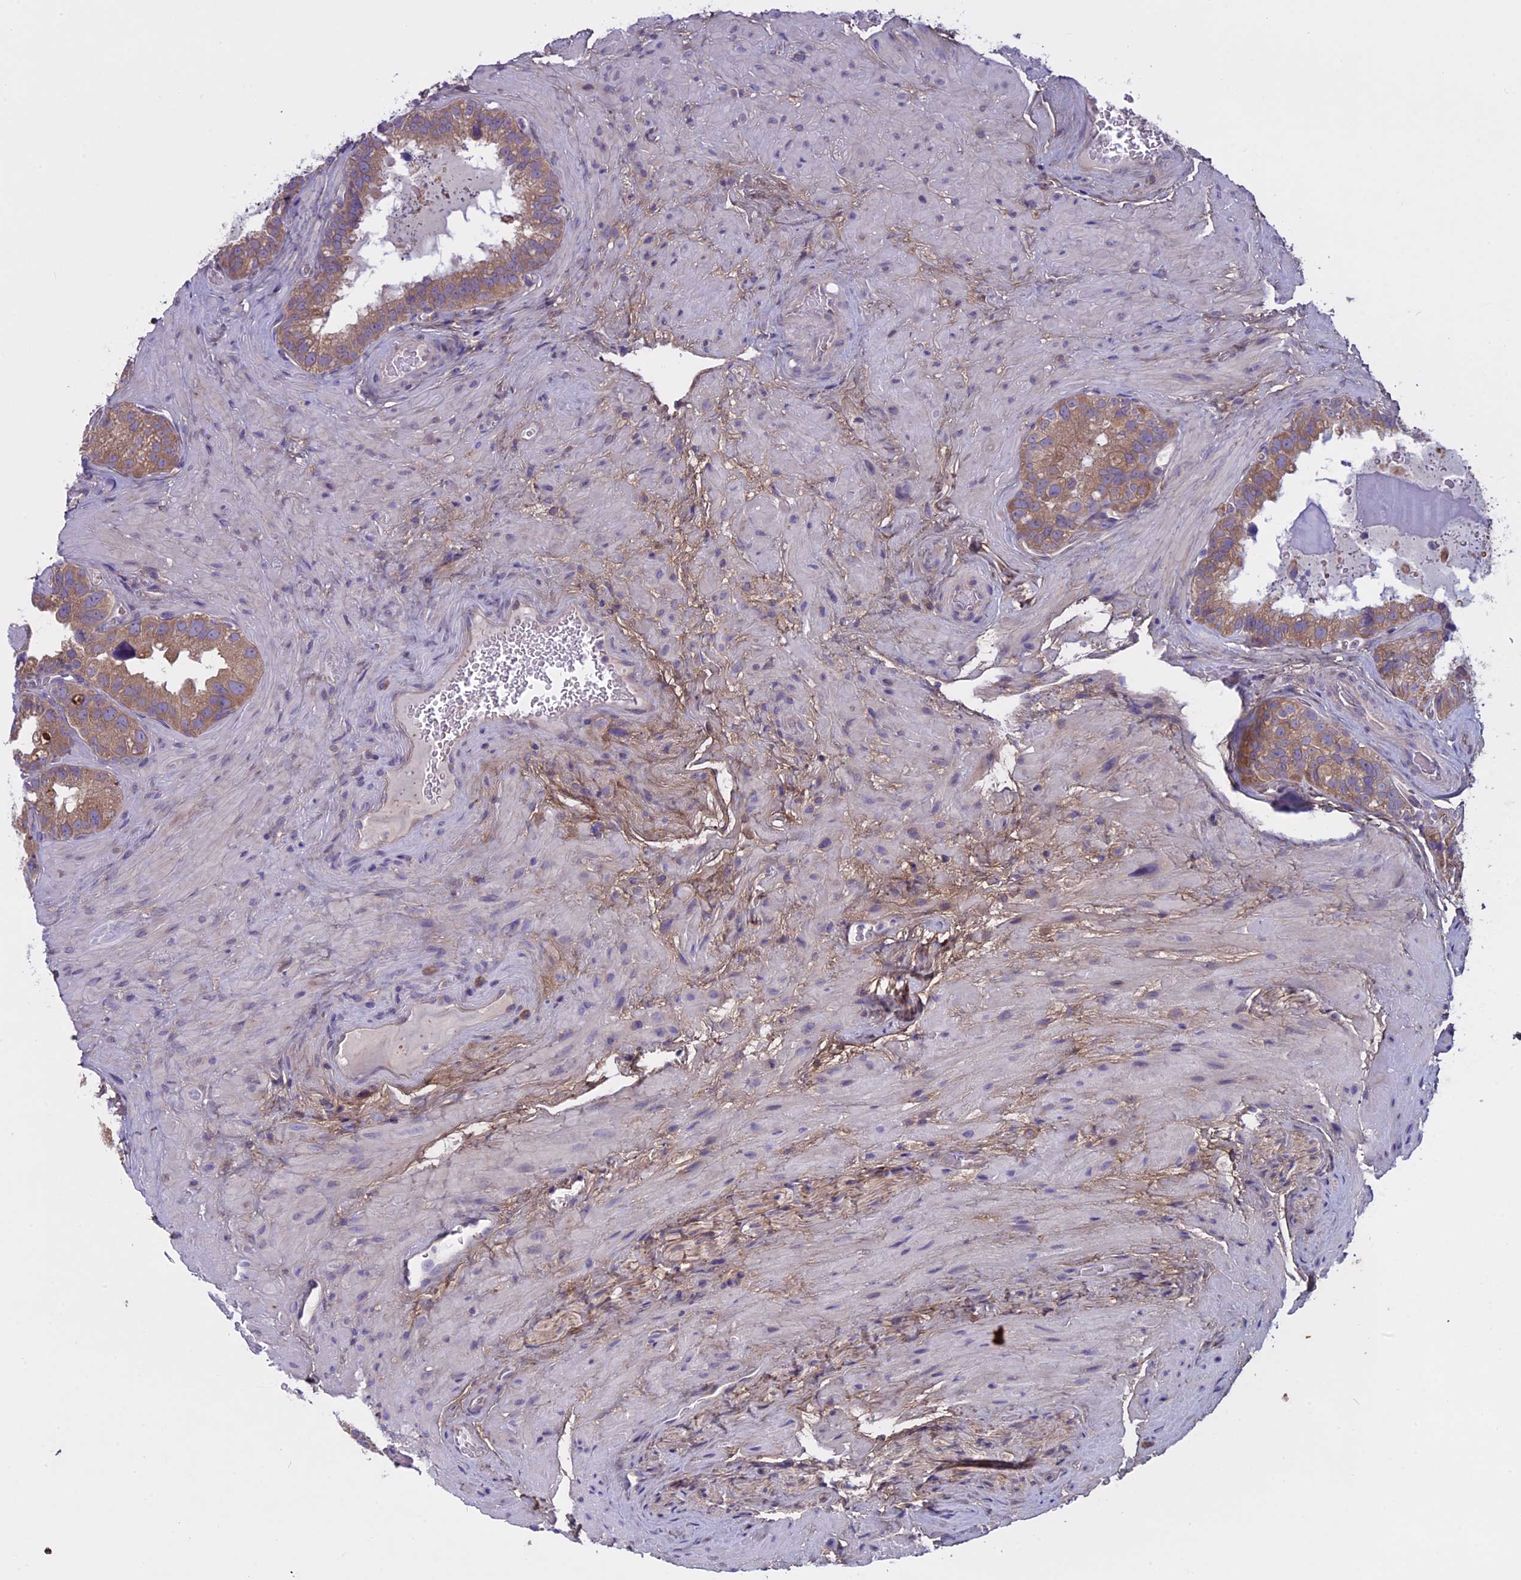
{"staining": {"intensity": "weak", "quantity": ">75%", "location": "cytoplasmic/membranous"}, "tissue": "seminal vesicle", "cell_type": "Glandular cells", "image_type": "normal", "snomed": [{"axis": "morphology", "description": "Normal tissue, NOS"}, {"axis": "topography", "description": "Seminal veicle"}, {"axis": "topography", "description": "Peripheral nerve tissue"}], "caption": "Unremarkable seminal vesicle reveals weak cytoplasmic/membranous expression in about >75% of glandular cells The staining was performed using DAB, with brown indicating positive protein expression. Nuclei are stained blue with hematoxylin..", "gene": "DCTN5", "patient": {"sex": "male", "age": 67}}